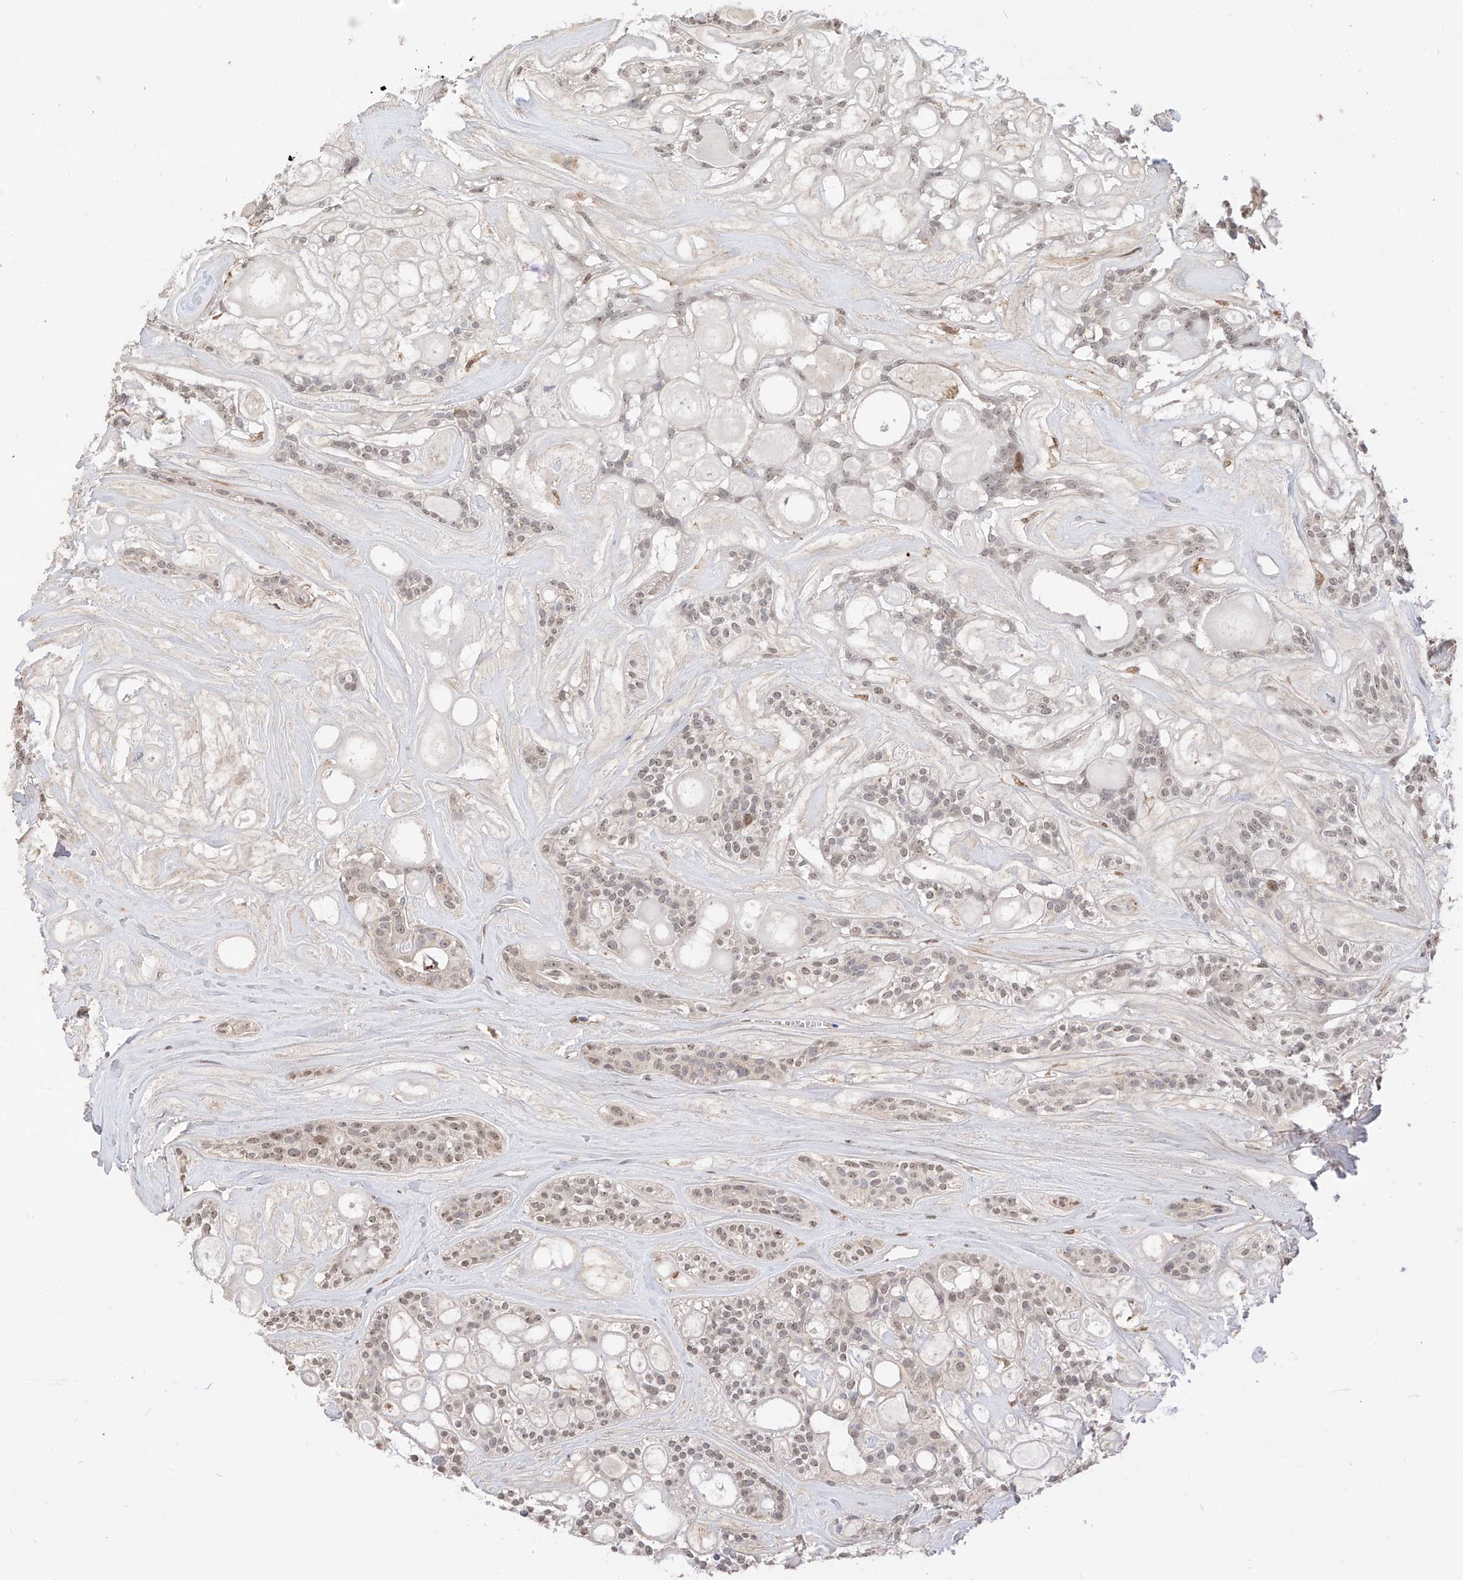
{"staining": {"intensity": "moderate", "quantity": "25%-75%", "location": "nuclear"}, "tissue": "head and neck cancer", "cell_type": "Tumor cells", "image_type": "cancer", "snomed": [{"axis": "morphology", "description": "Adenocarcinoma, NOS"}, {"axis": "topography", "description": "Head-Neck"}], "caption": "Tumor cells display moderate nuclear staining in approximately 25%-75% of cells in adenocarcinoma (head and neck). (DAB = brown stain, brightfield microscopy at high magnification).", "gene": "LATS1", "patient": {"sex": "male", "age": 66}}